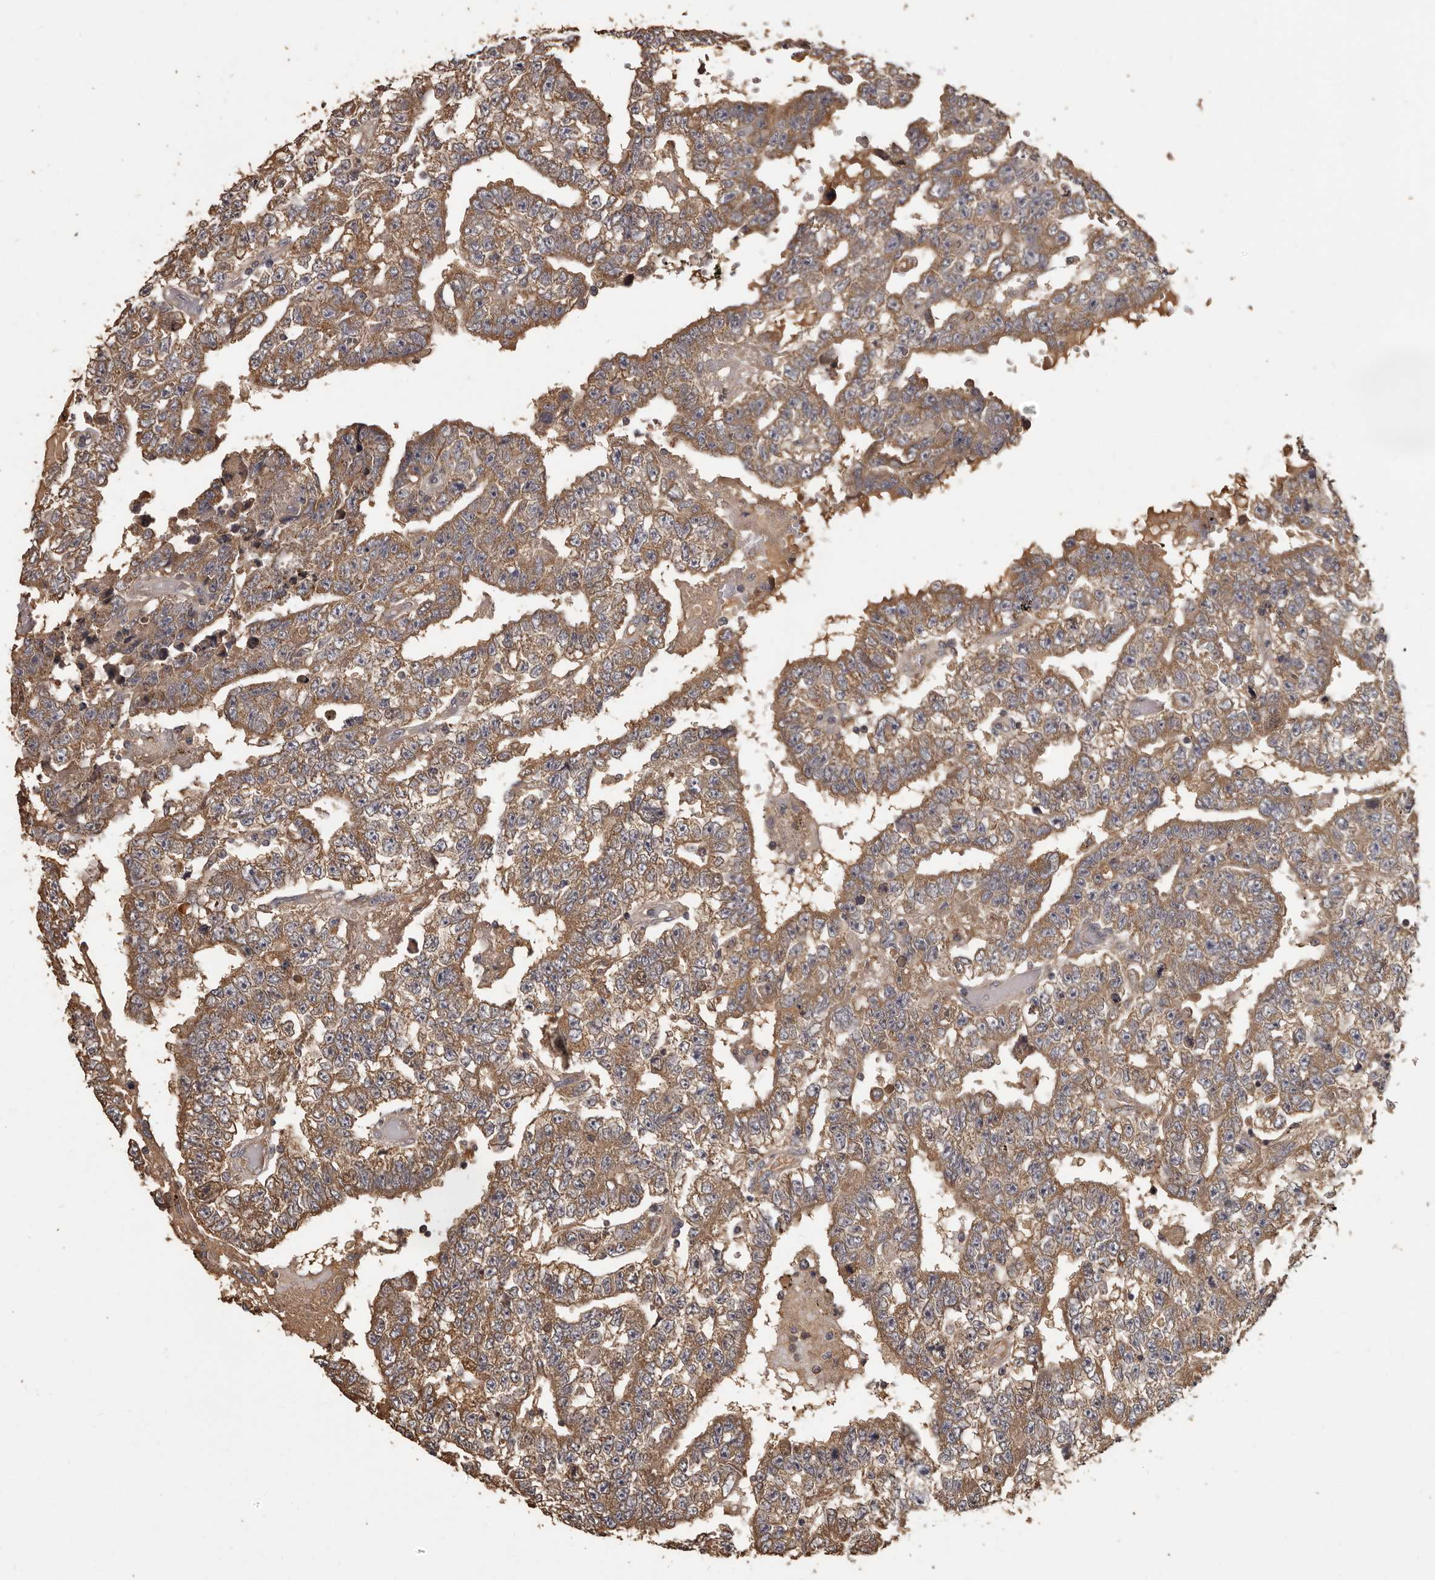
{"staining": {"intensity": "moderate", "quantity": ">75%", "location": "cytoplasmic/membranous"}, "tissue": "testis cancer", "cell_type": "Tumor cells", "image_type": "cancer", "snomed": [{"axis": "morphology", "description": "Carcinoma, Embryonal, NOS"}, {"axis": "topography", "description": "Testis"}], "caption": "Tumor cells reveal medium levels of moderate cytoplasmic/membranous staining in about >75% of cells in human testis embryonal carcinoma. Nuclei are stained in blue.", "gene": "MGAT5", "patient": {"sex": "male", "age": 25}}